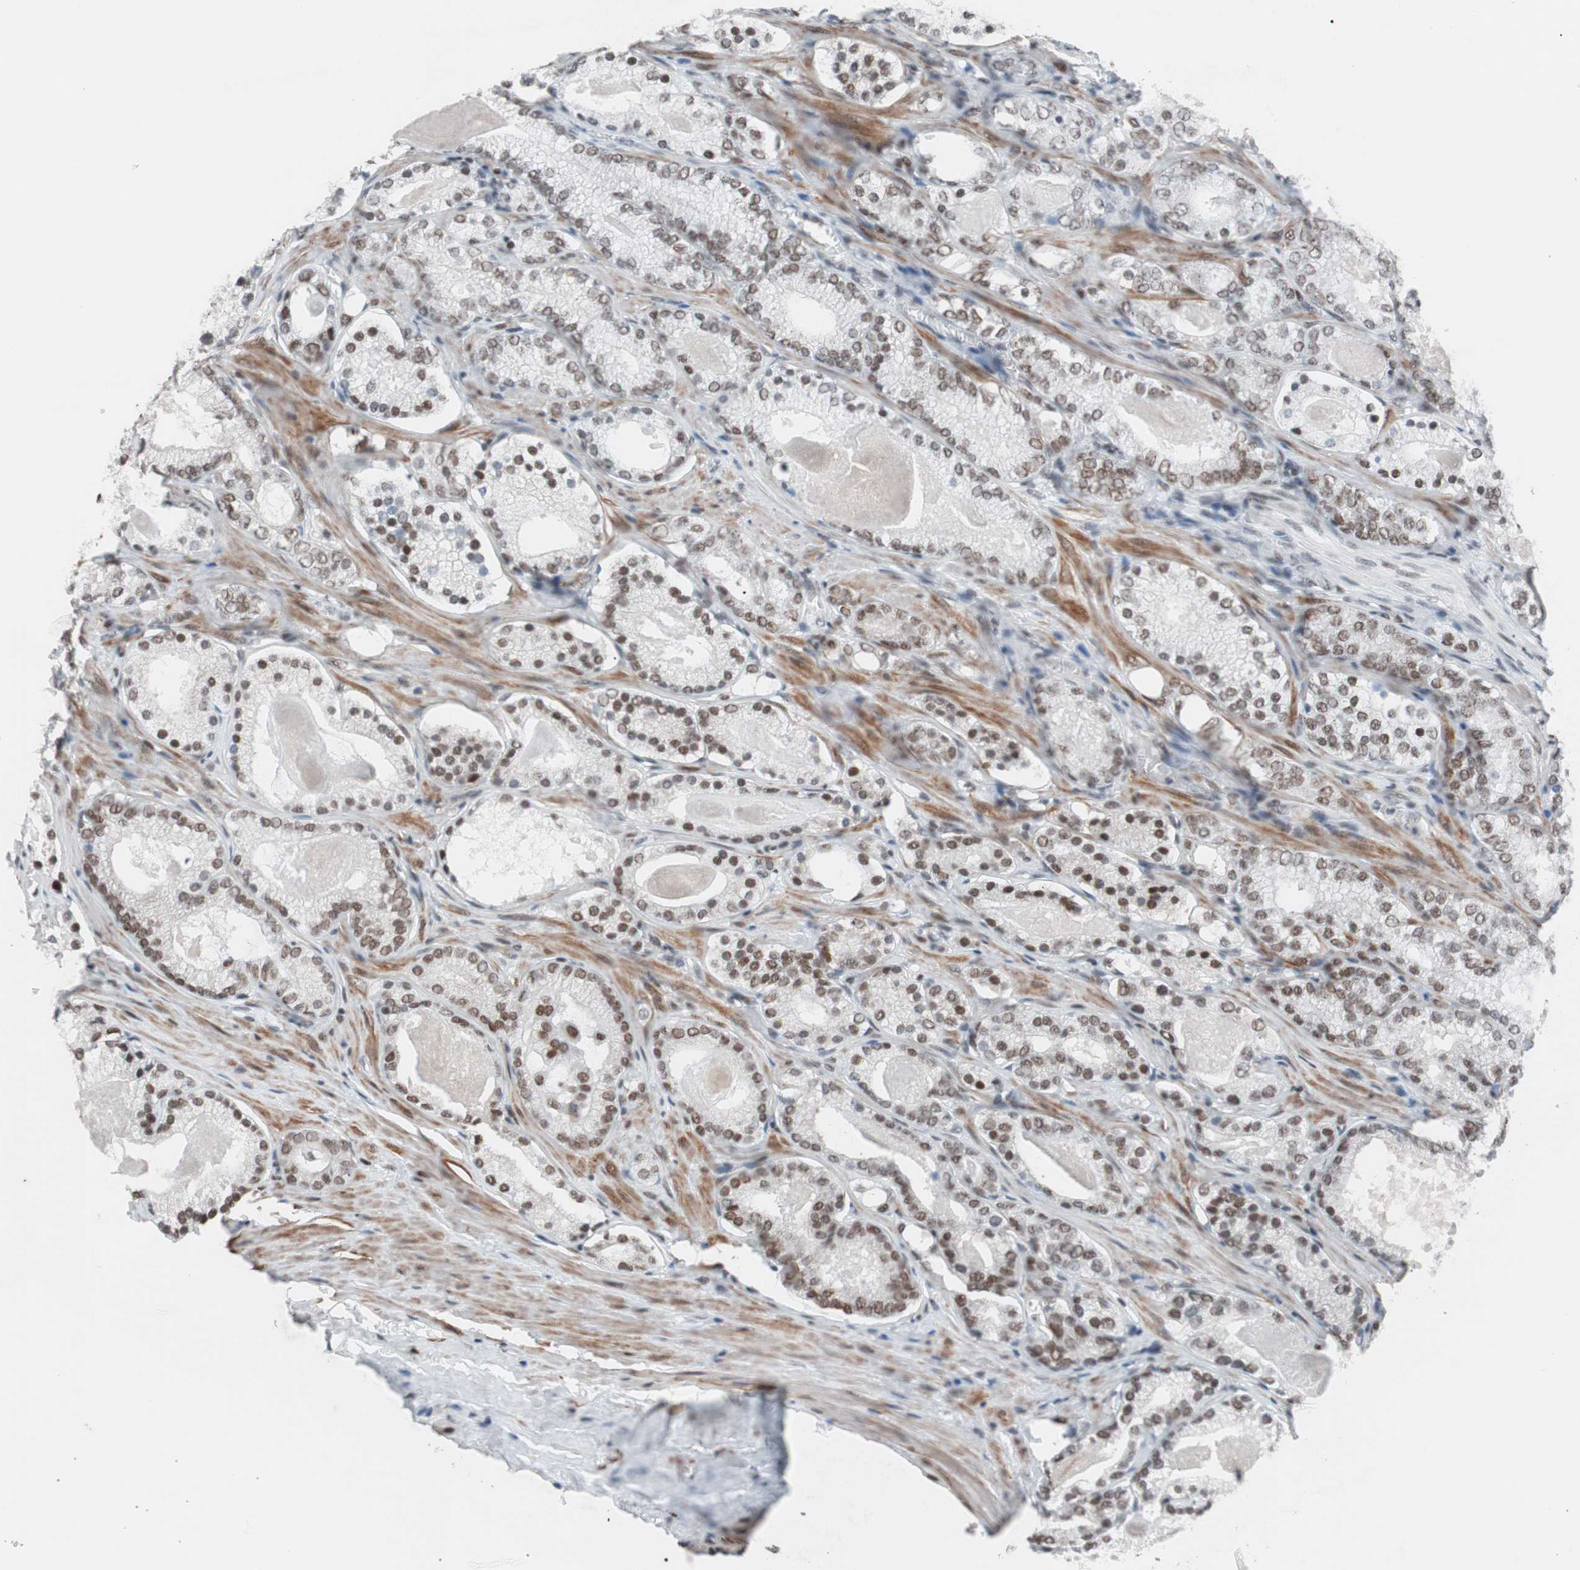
{"staining": {"intensity": "strong", "quantity": ">75%", "location": "nuclear"}, "tissue": "prostate cancer", "cell_type": "Tumor cells", "image_type": "cancer", "snomed": [{"axis": "morphology", "description": "Adenocarcinoma, Low grade"}, {"axis": "topography", "description": "Prostate"}], "caption": "This is a histology image of immunohistochemistry (IHC) staining of low-grade adenocarcinoma (prostate), which shows strong positivity in the nuclear of tumor cells.", "gene": "ARID1A", "patient": {"sex": "male", "age": 59}}